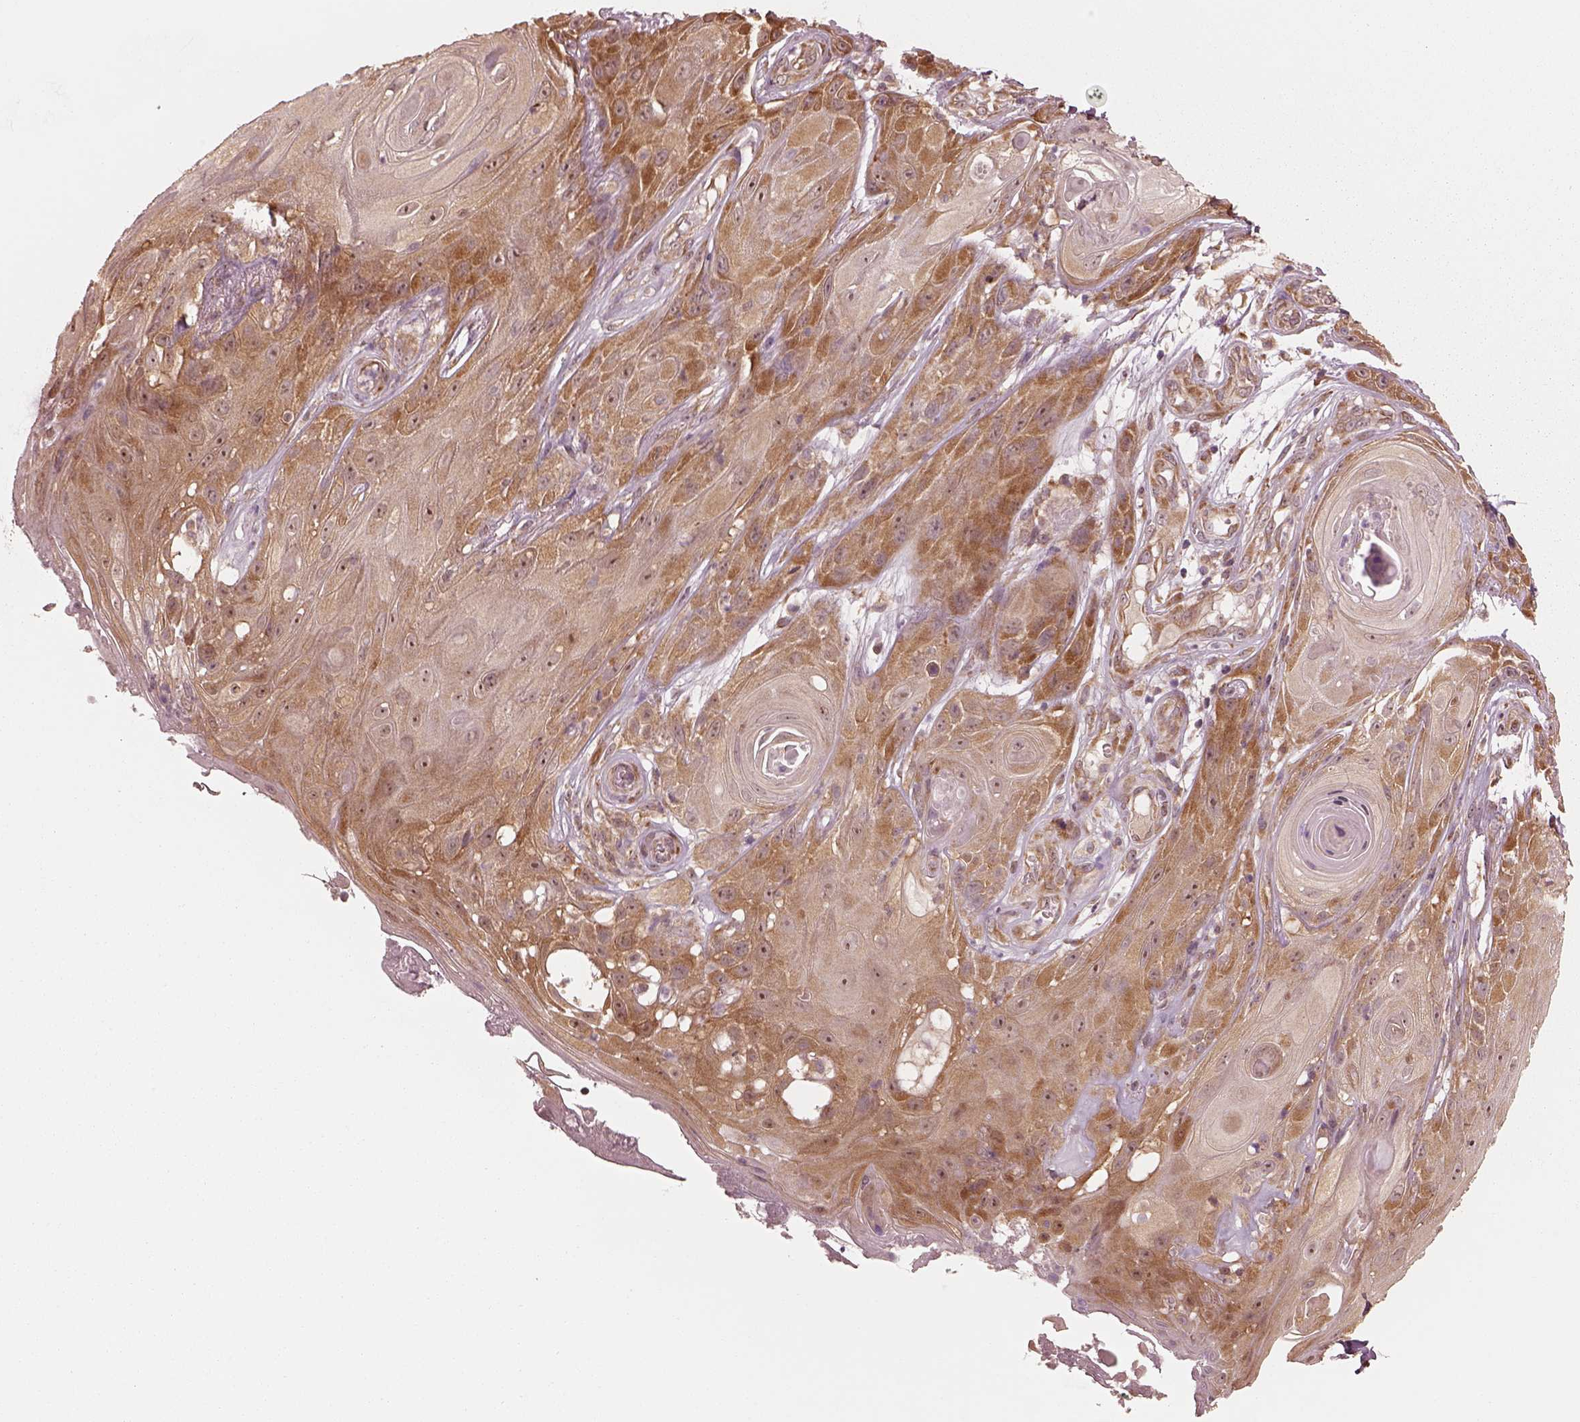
{"staining": {"intensity": "moderate", "quantity": ">75%", "location": "cytoplasmic/membranous"}, "tissue": "skin cancer", "cell_type": "Tumor cells", "image_type": "cancer", "snomed": [{"axis": "morphology", "description": "Squamous cell carcinoma, NOS"}, {"axis": "topography", "description": "Skin"}], "caption": "This micrograph reveals skin cancer stained with immunohistochemistry to label a protein in brown. The cytoplasmic/membranous of tumor cells show moderate positivity for the protein. Nuclei are counter-stained blue.", "gene": "RPS5", "patient": {"sex": "male", "age": 62}}